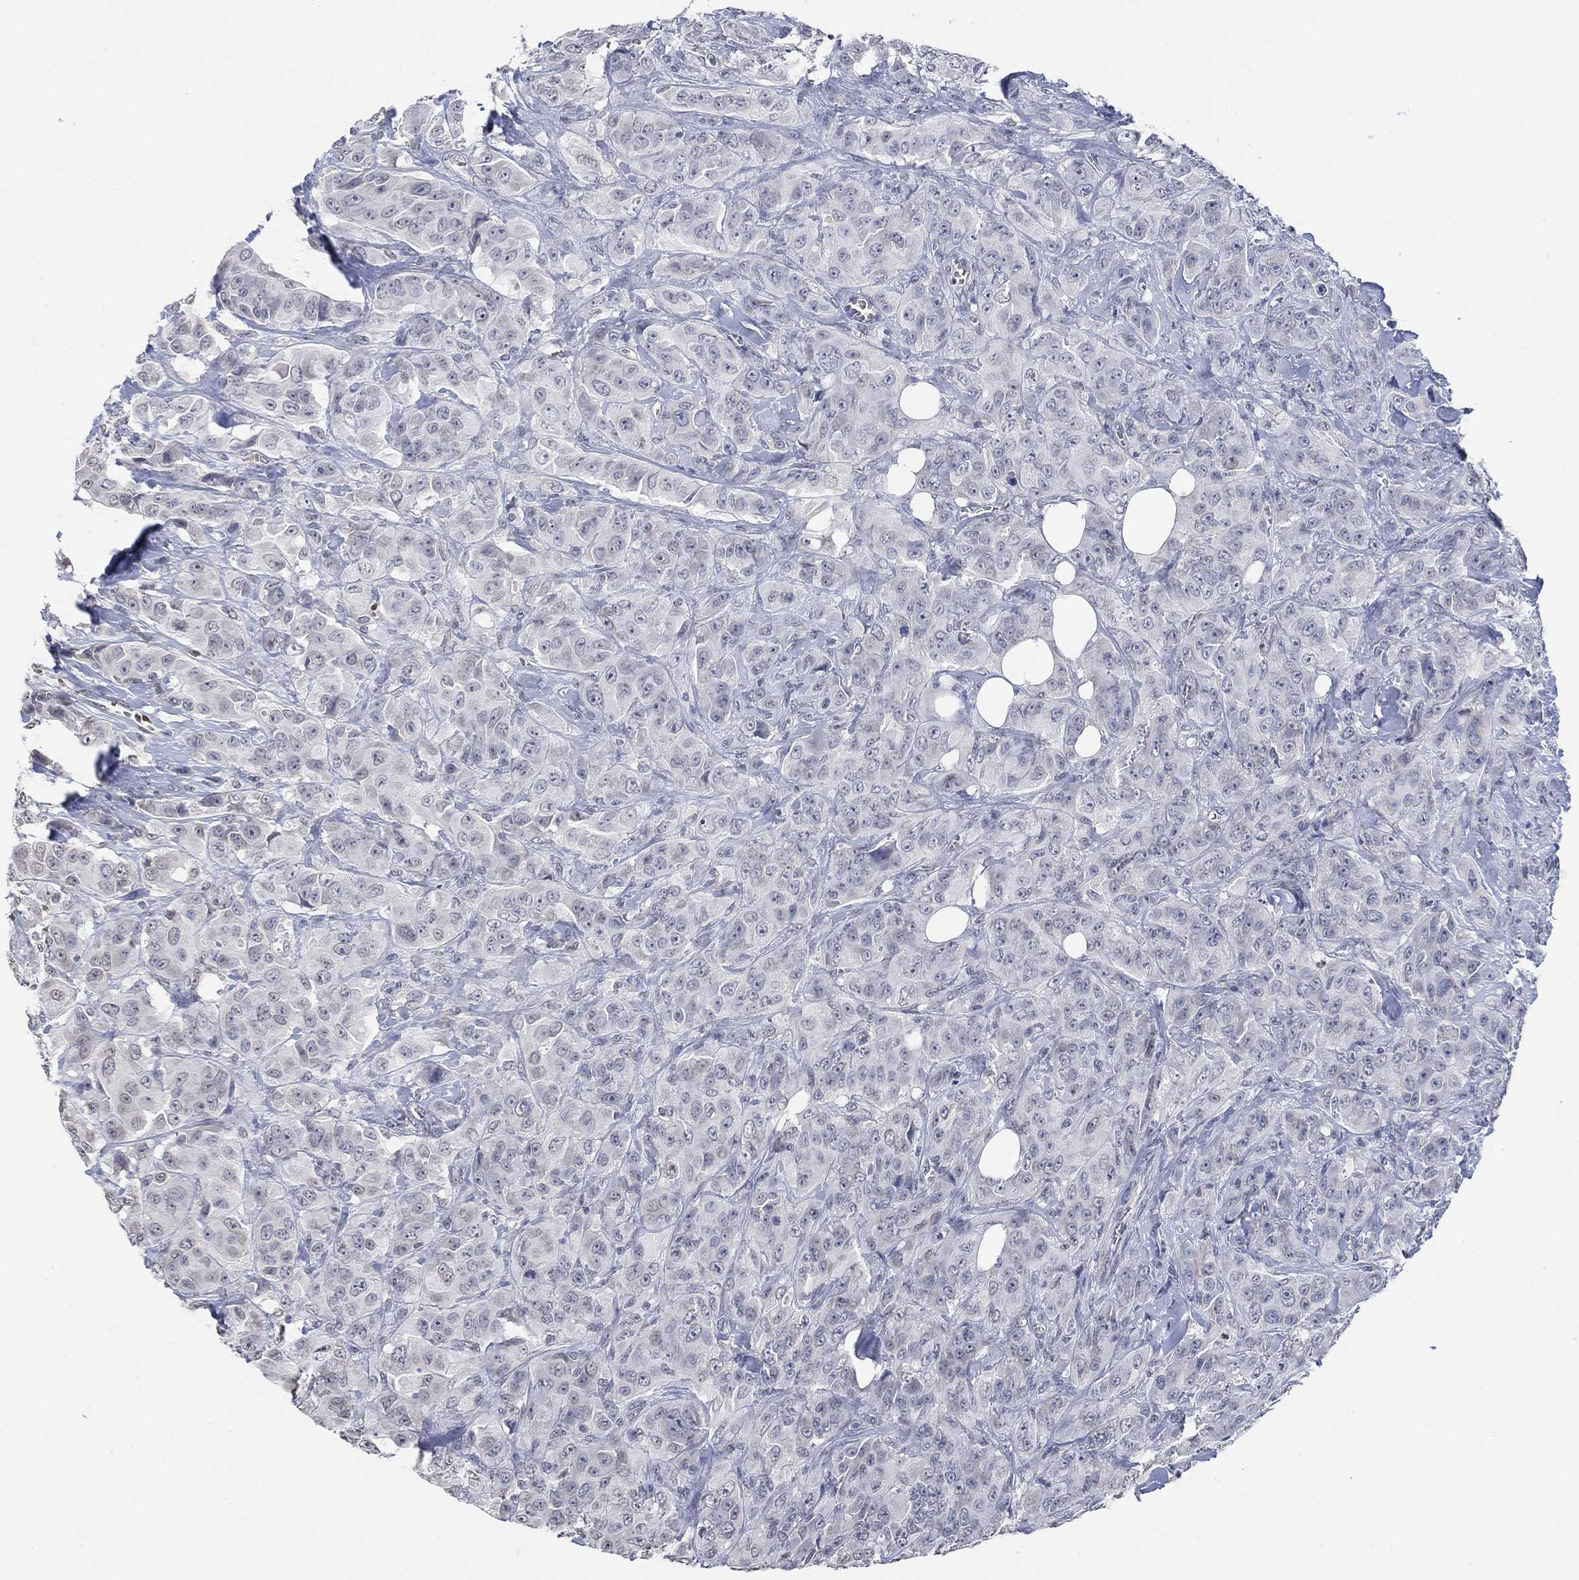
{"staining": {"intensity": "negative", "quantity": "none", "location": "none"}, "tissue": "breast cancer", "cell_type": "Tumor cells", "image_type": "cancer", "snomed": [{"axis": "morphology", "description": "Duct carcinoma"}, {"axis": "topography", "description": "Breast"}], "caption": "Human infiltrating ductal carcinoma (breast) stained for a protein using IHC reveals no expression in tumor cells.", "gene": "TMEM255A", "patient": {"sex": "female", "age": 43}}